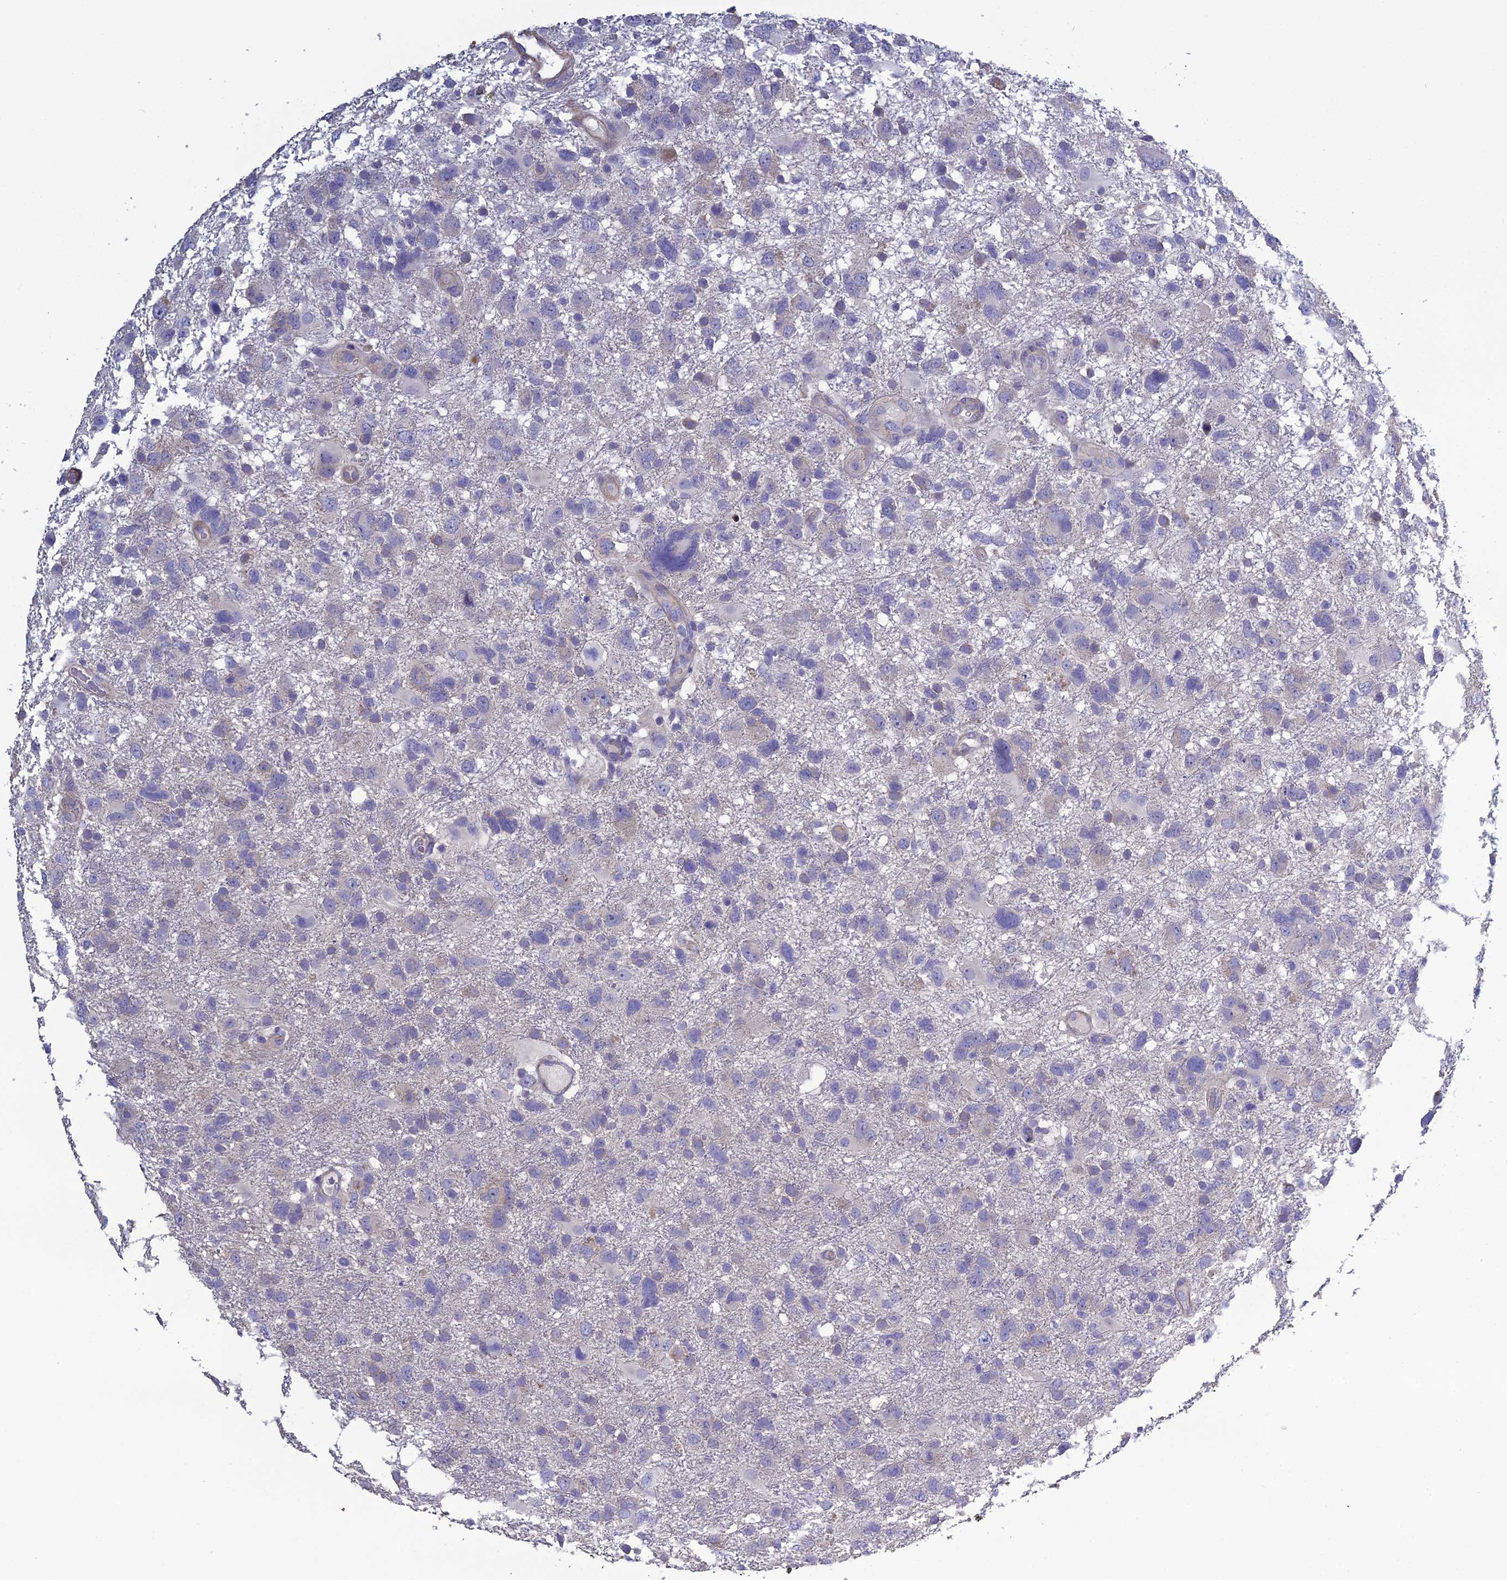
{"staining": {"intensity": "negative", "quantity": "none", "location": "none"}, "tissue": "glioma", "cell_type": "Tumor cells", "image_type": "cancer", "snomed": [{"axis": "morphology", "description": "Glioma, malignant, High grade"}, {"axis": "topography", "description": "Brain"}], "caption": "The immunohistochemistry (IHC) photomicrograph has no significant positivity in tumor cells of glioma tissue.", "gene": "LZTS2", "patient": {"sex": "male", "age": 61}}